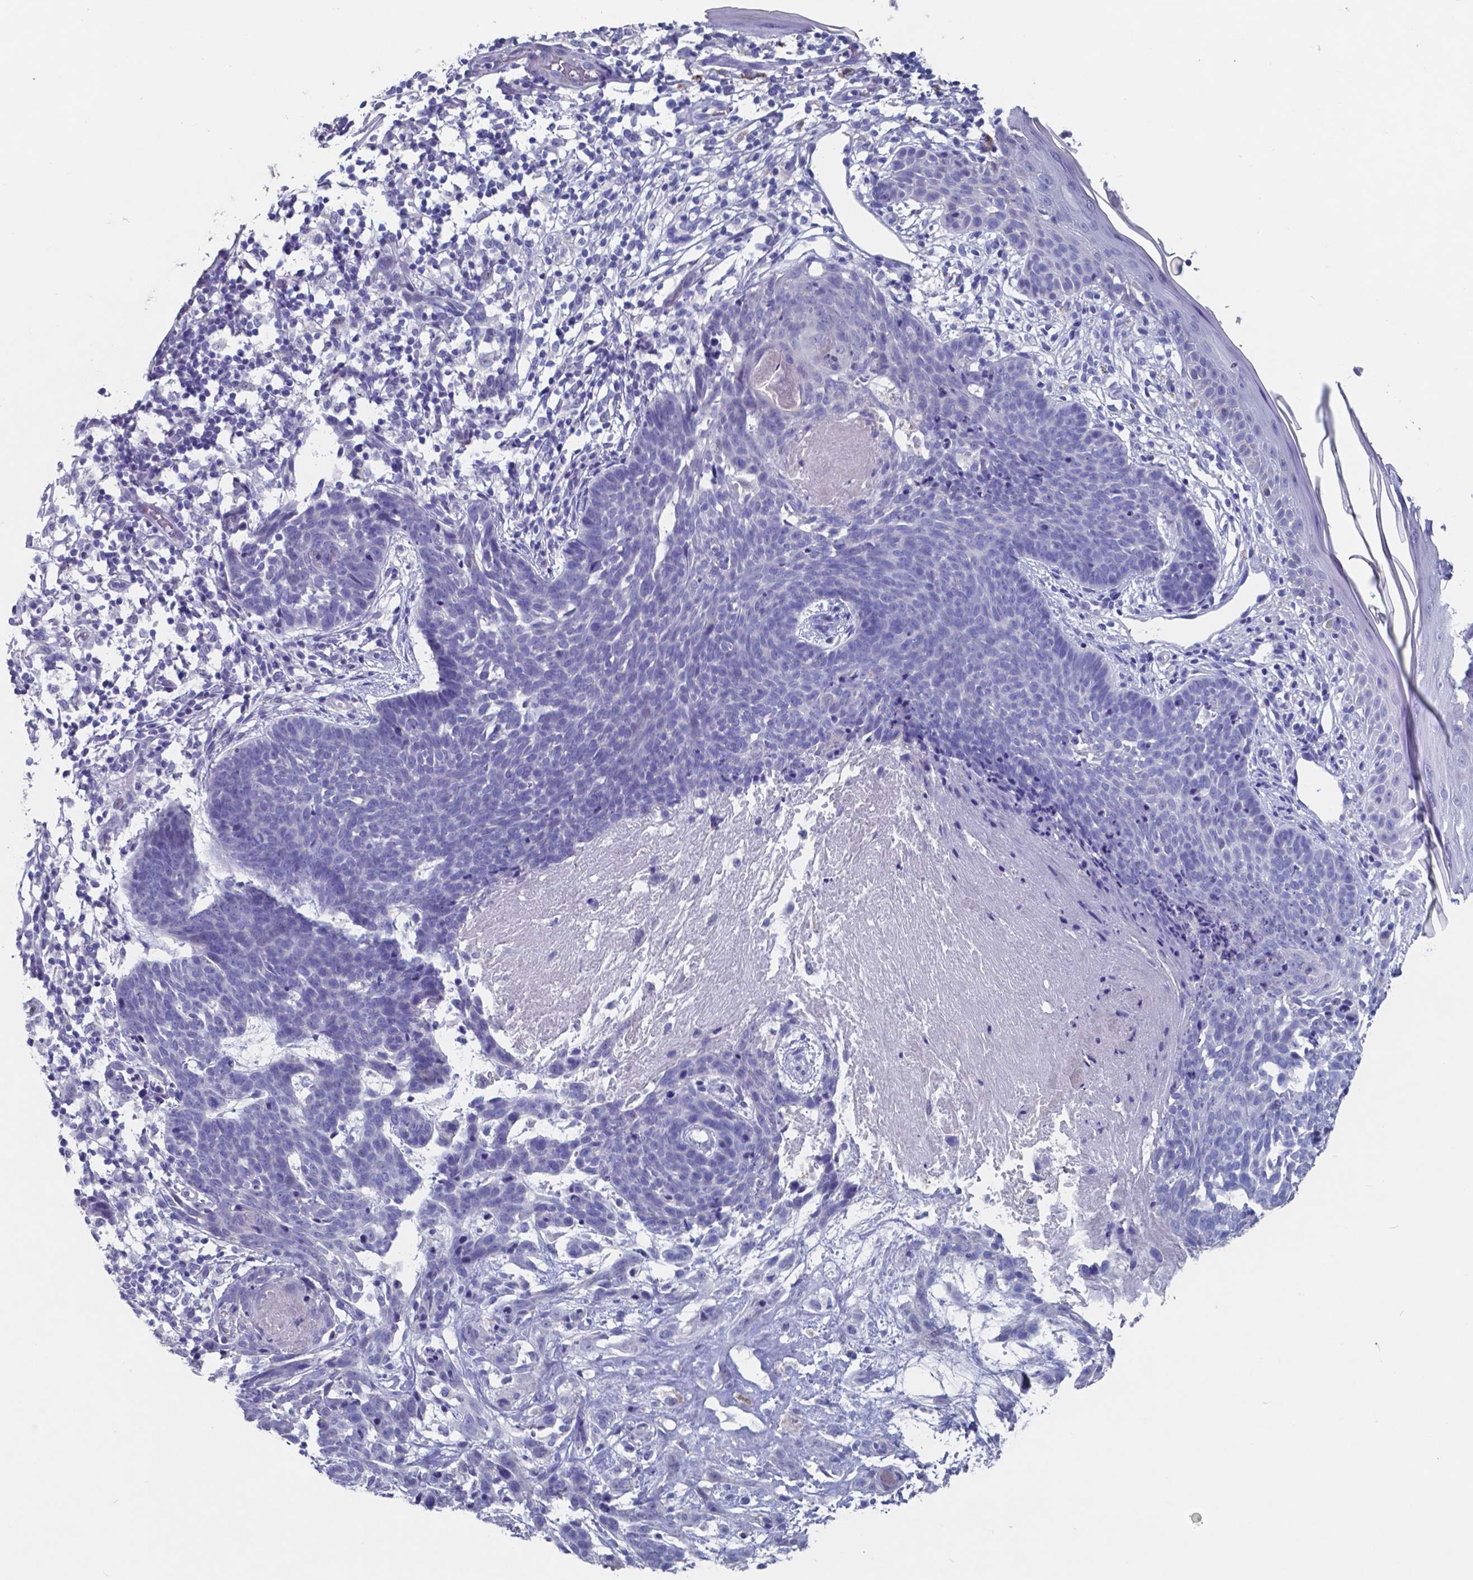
{"staining": {"intensity": "negative", "quantity": "none", "location": "none"}, "tissue": "skin cancer", "cell_type": "Tumor cells", "image_type": "cancer", "snomed": [{"axis": "morphology", "description": "Basal cell carcinoma"}, {"axis": "topography", "description": "Skin"}], "caption": "Histopathology image shows no protein expression in tumor cells of basal cell carcinoma (skin) tissue.", "gene": "TTR", "patient": {"sex": "male", "age": 85}}